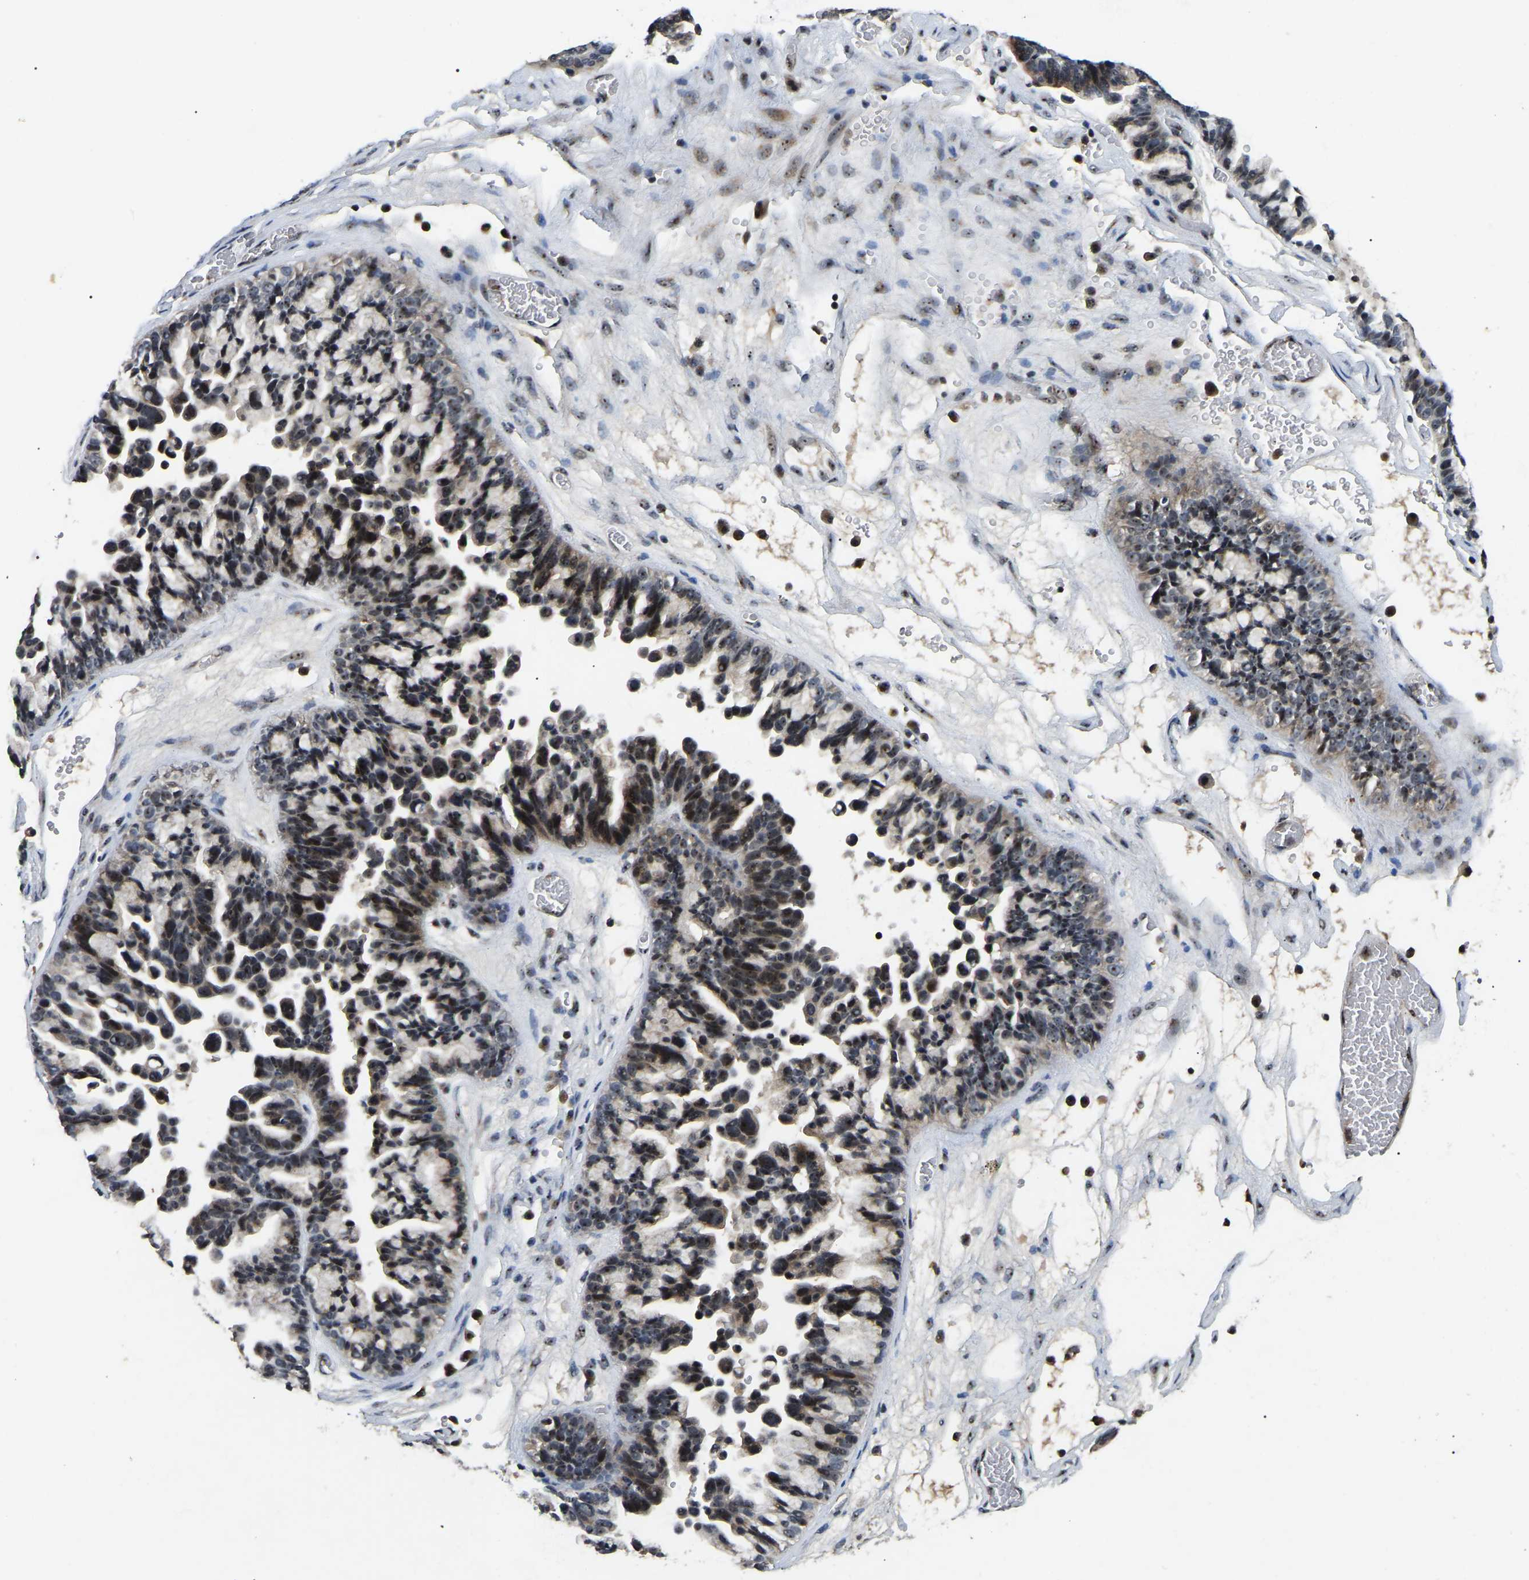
{"staining": {"intensity": "moderate", "quantity": ">75%", "location": "nuclear"}, "tissue": "ovarian cancer", "cell_type": "Tumor cells", "image_type": "cancer", "snomed": [{"axis": "morphology", "description": "Cystadenocarcinoma, serous, NOS"}, {"axis": "topography", "description": "Ovary"}], "caption": "Ovarian serous cystadenocarcinoma stained for a protein exhibits moderate nuclear positivity in tumor cells.", "gene": "RBM28", "patient": {"sex": "female", "age": 56}}